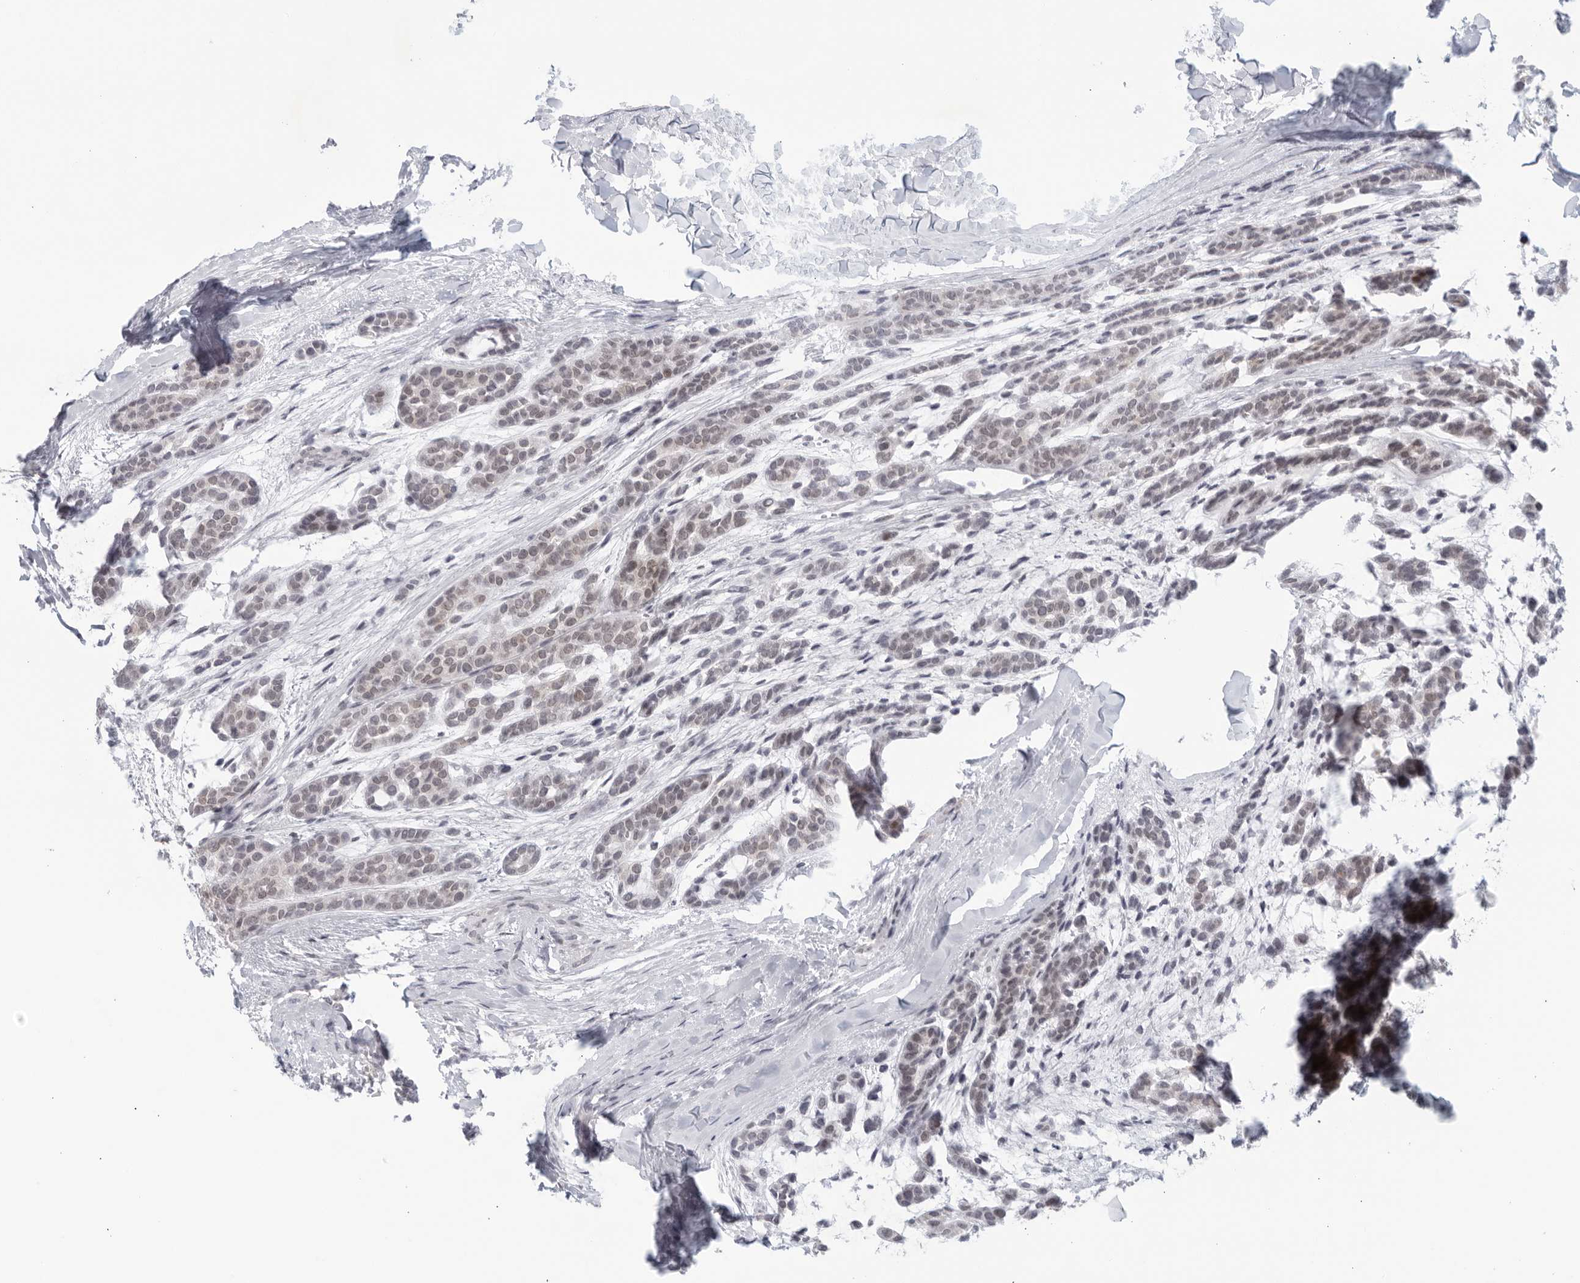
{"staining": {"intensity": "weak", "quantity": "25%-75%", "location": "cytoplasmic/membranous"}, "tissue": "head and neck cancer", "cell_type": "Tumor cells", "image_type": "cancer", "snomed": [{"axis": "morphology", "description": "Adenocarcinoma, NOS"}, {"axis": "morphology", "description": "Adenoma, NOS"}, {"axis": "topography", "description": "Head-Neck"}], "caption": "Protein staining by immunohistochemistry reveals weak cytoplasmic/membranous positivity in about 25%-75% of tumor cells in adenocarcinoma (head and neck).", "gene": "WDTC1", "patient": {"sex": "female", "age": 55}}